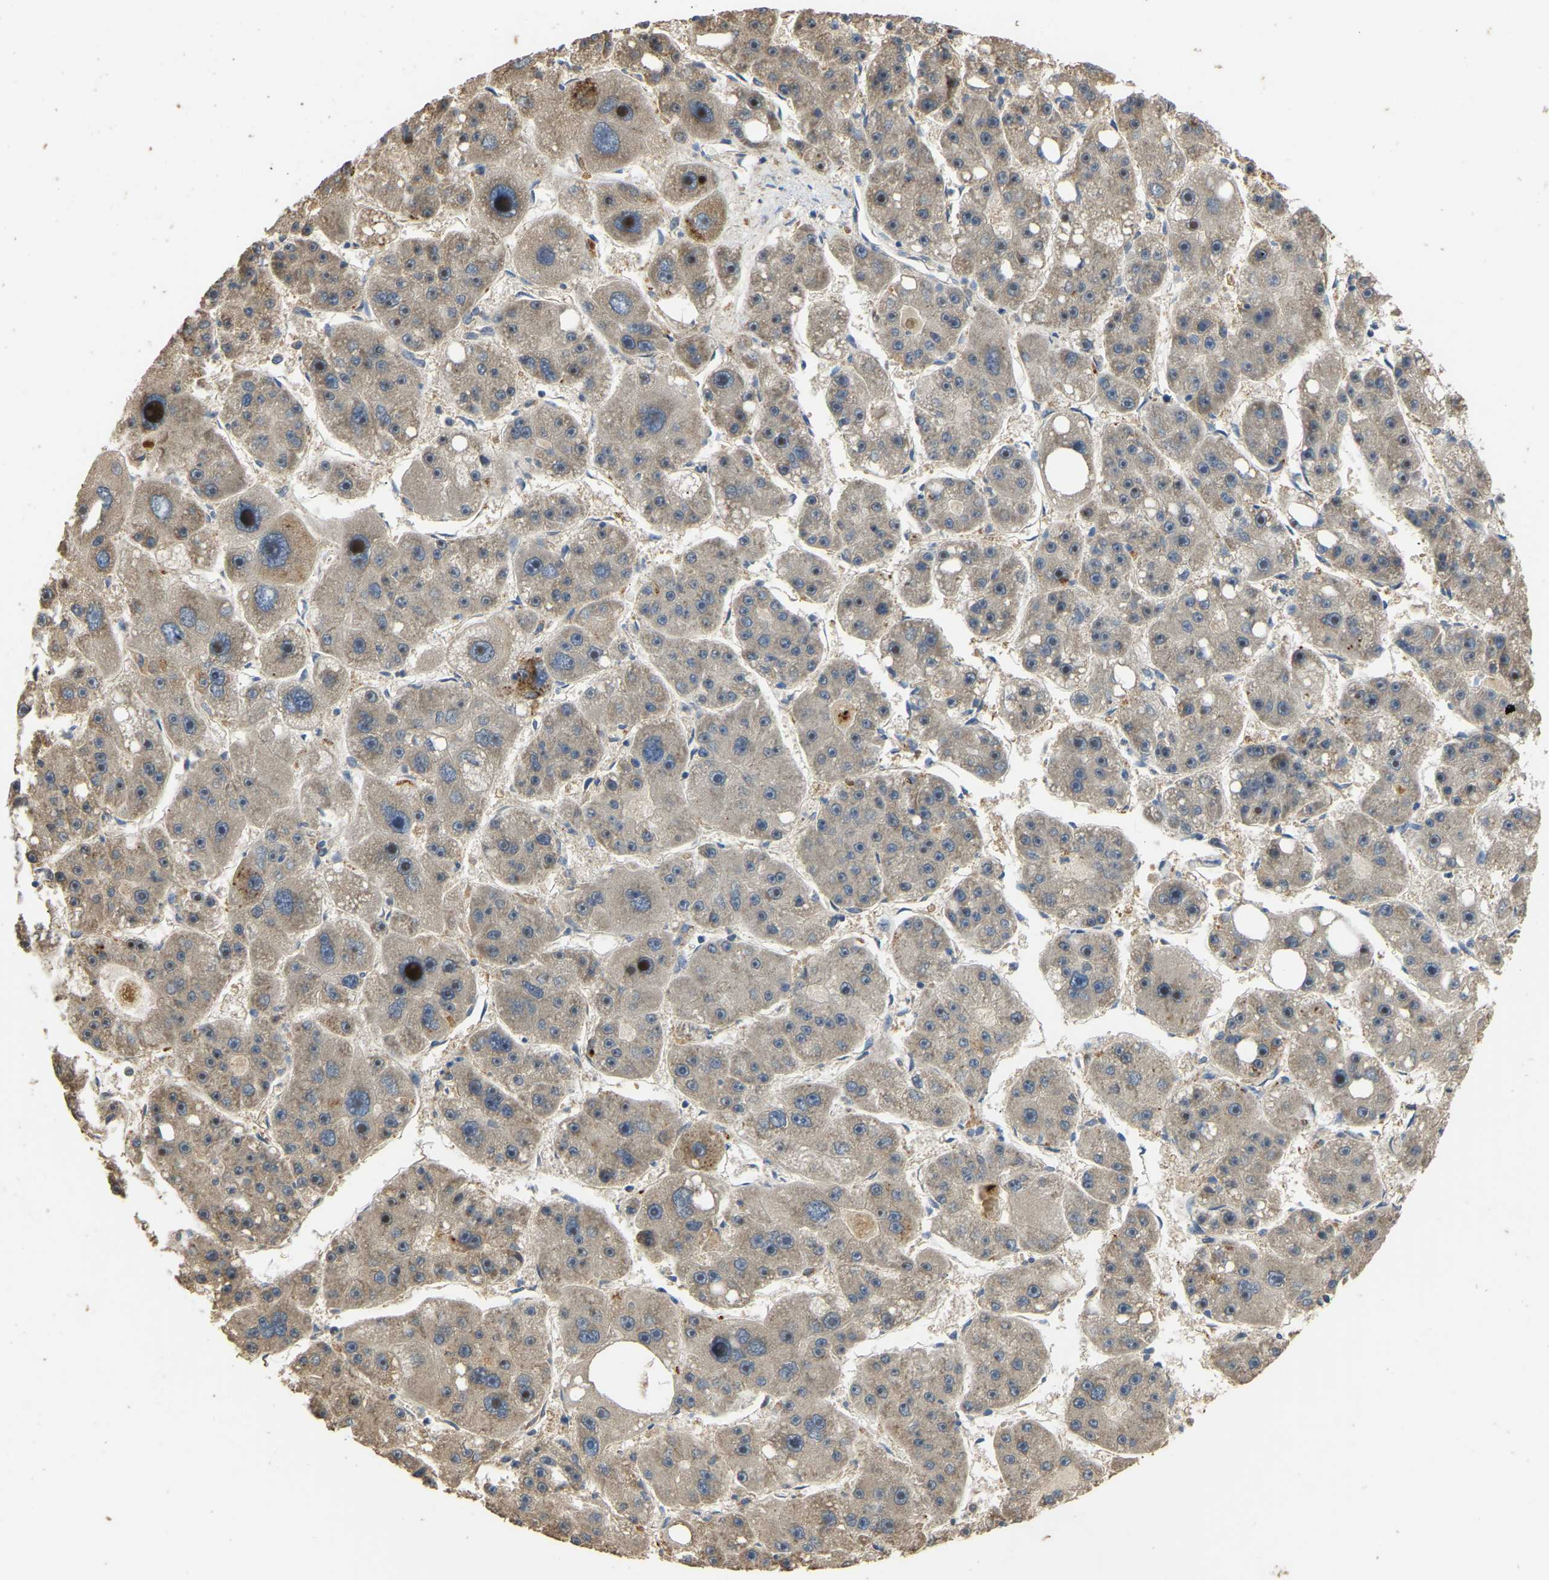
{"staining": {"intensity": "weak", "quantity": "25%-75%", "location": "cytoplasmic/membranous"}, "tissue": "liver cancer", "cell_type": "Tumor cells", "image_type": "cancer", "snomed": [{"axis": "morphology", "description": "Carcinoma, Hepatocellular, NOS"}, {"axis": "topography", "description": "Liver"}], "caption": "Liver cancer stained with DAB IHC reveals low levels of weak cytoplasmic/membranous expression in approximately 25%-75% of tumor cells. (Stains: DAB in brown, nuclei in blue, Microscopy: brightfield microscopy at high magnification).", "gene": "TUFM", "patient": {"sex": "female", "age": 61}}